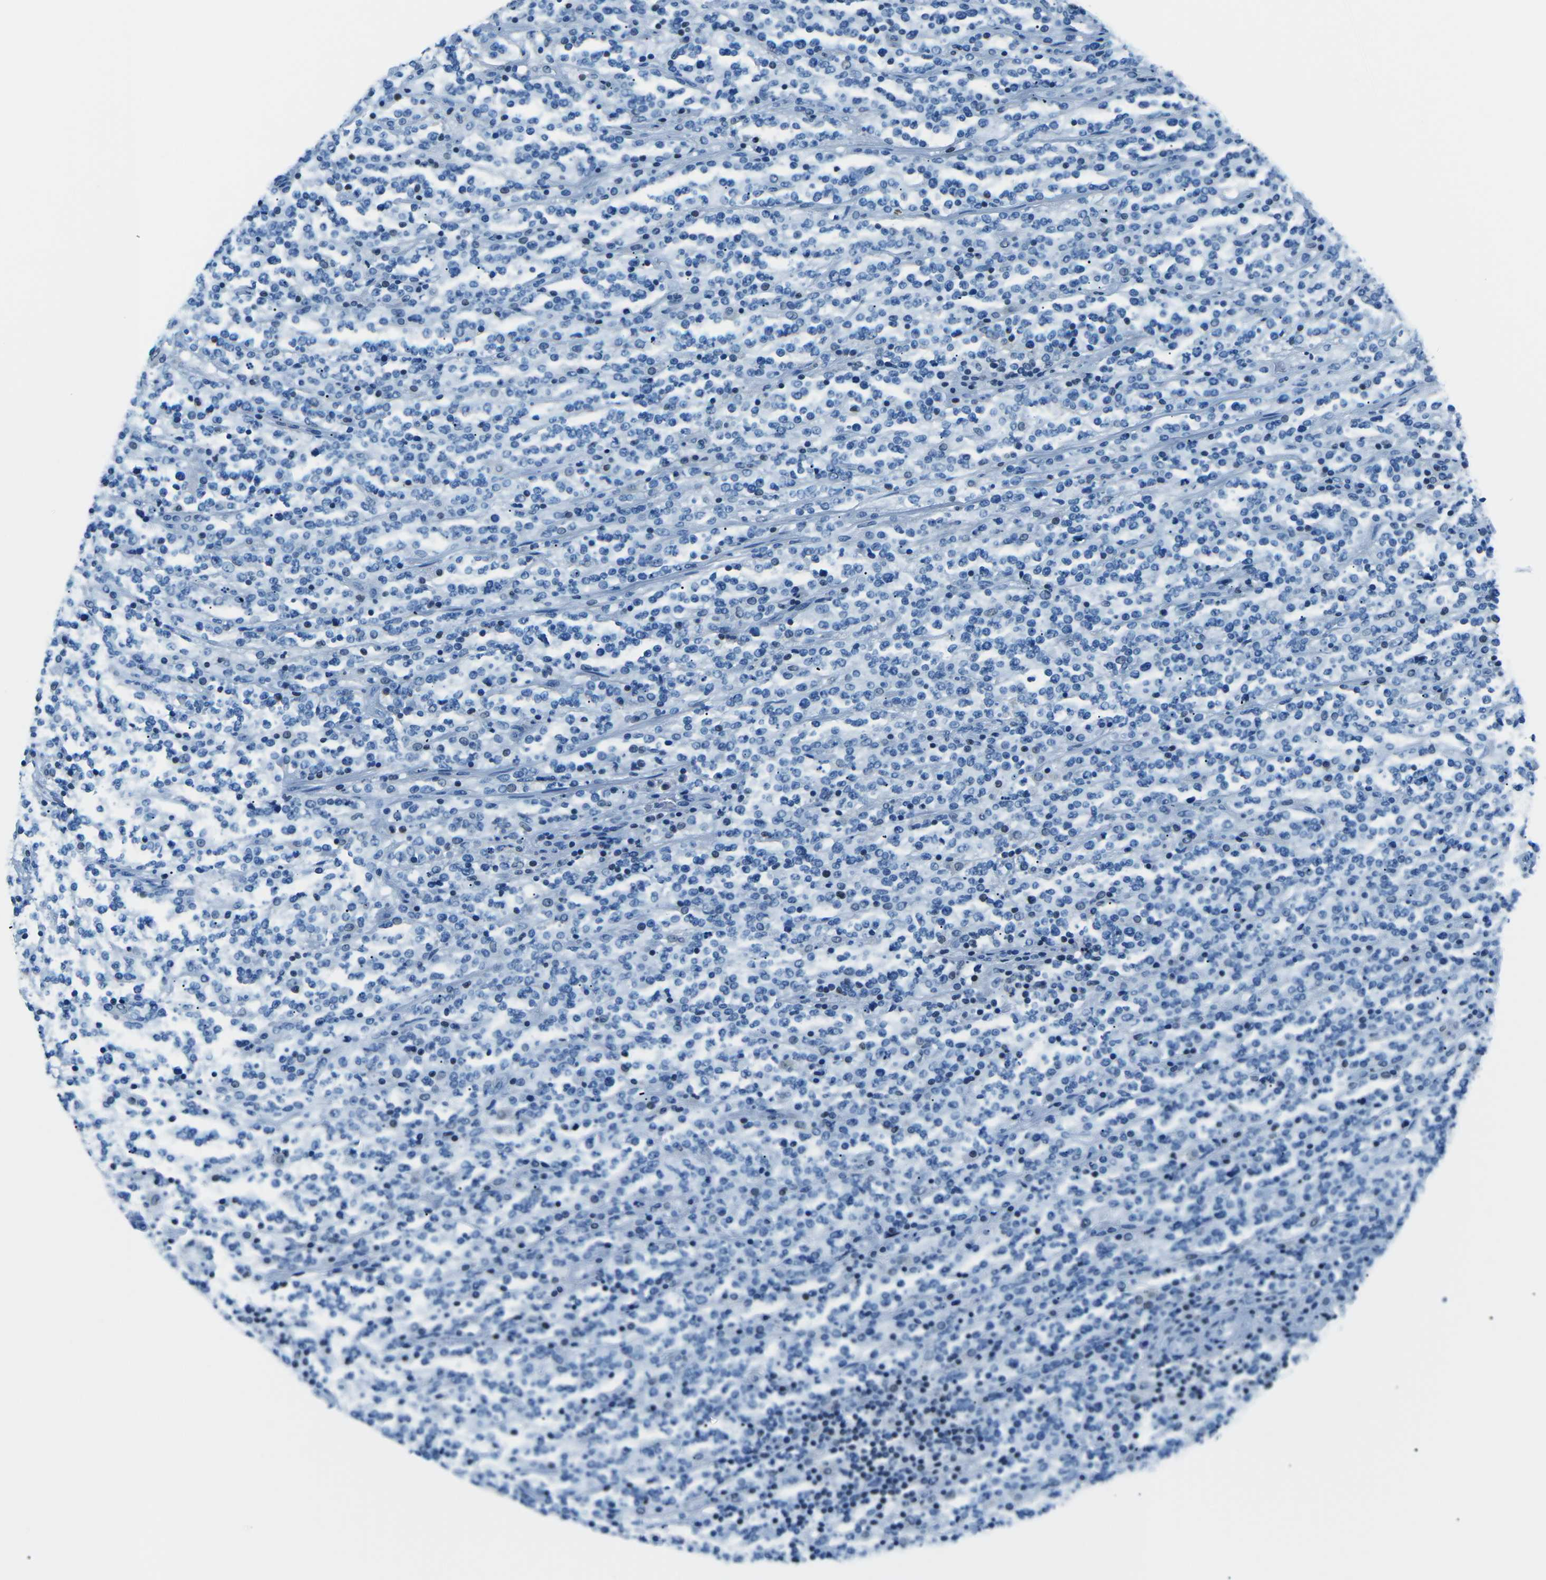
{"staining": {"intensity": "moderate", "quantity": ">75%", "location": "nuclear"}, "tissue": "lymphoma", "cell_type": "Tumor cells", "image_type": "cancer", "snomed": [{"axis": "morphology", "description": "Malignant lymphoma, non-Hodgkin's type, High grade"}, {"axis": "topography", "description": "Soft tissue"}], "caption": "A high-resolution histopathology image shows immunohistochemistry staining of lymphoma, which reveals moderate nuclear staining in approximately >75% of tumor cells.", "gene": "CELF2", "patient": {"sex": "male", "age": 18}}